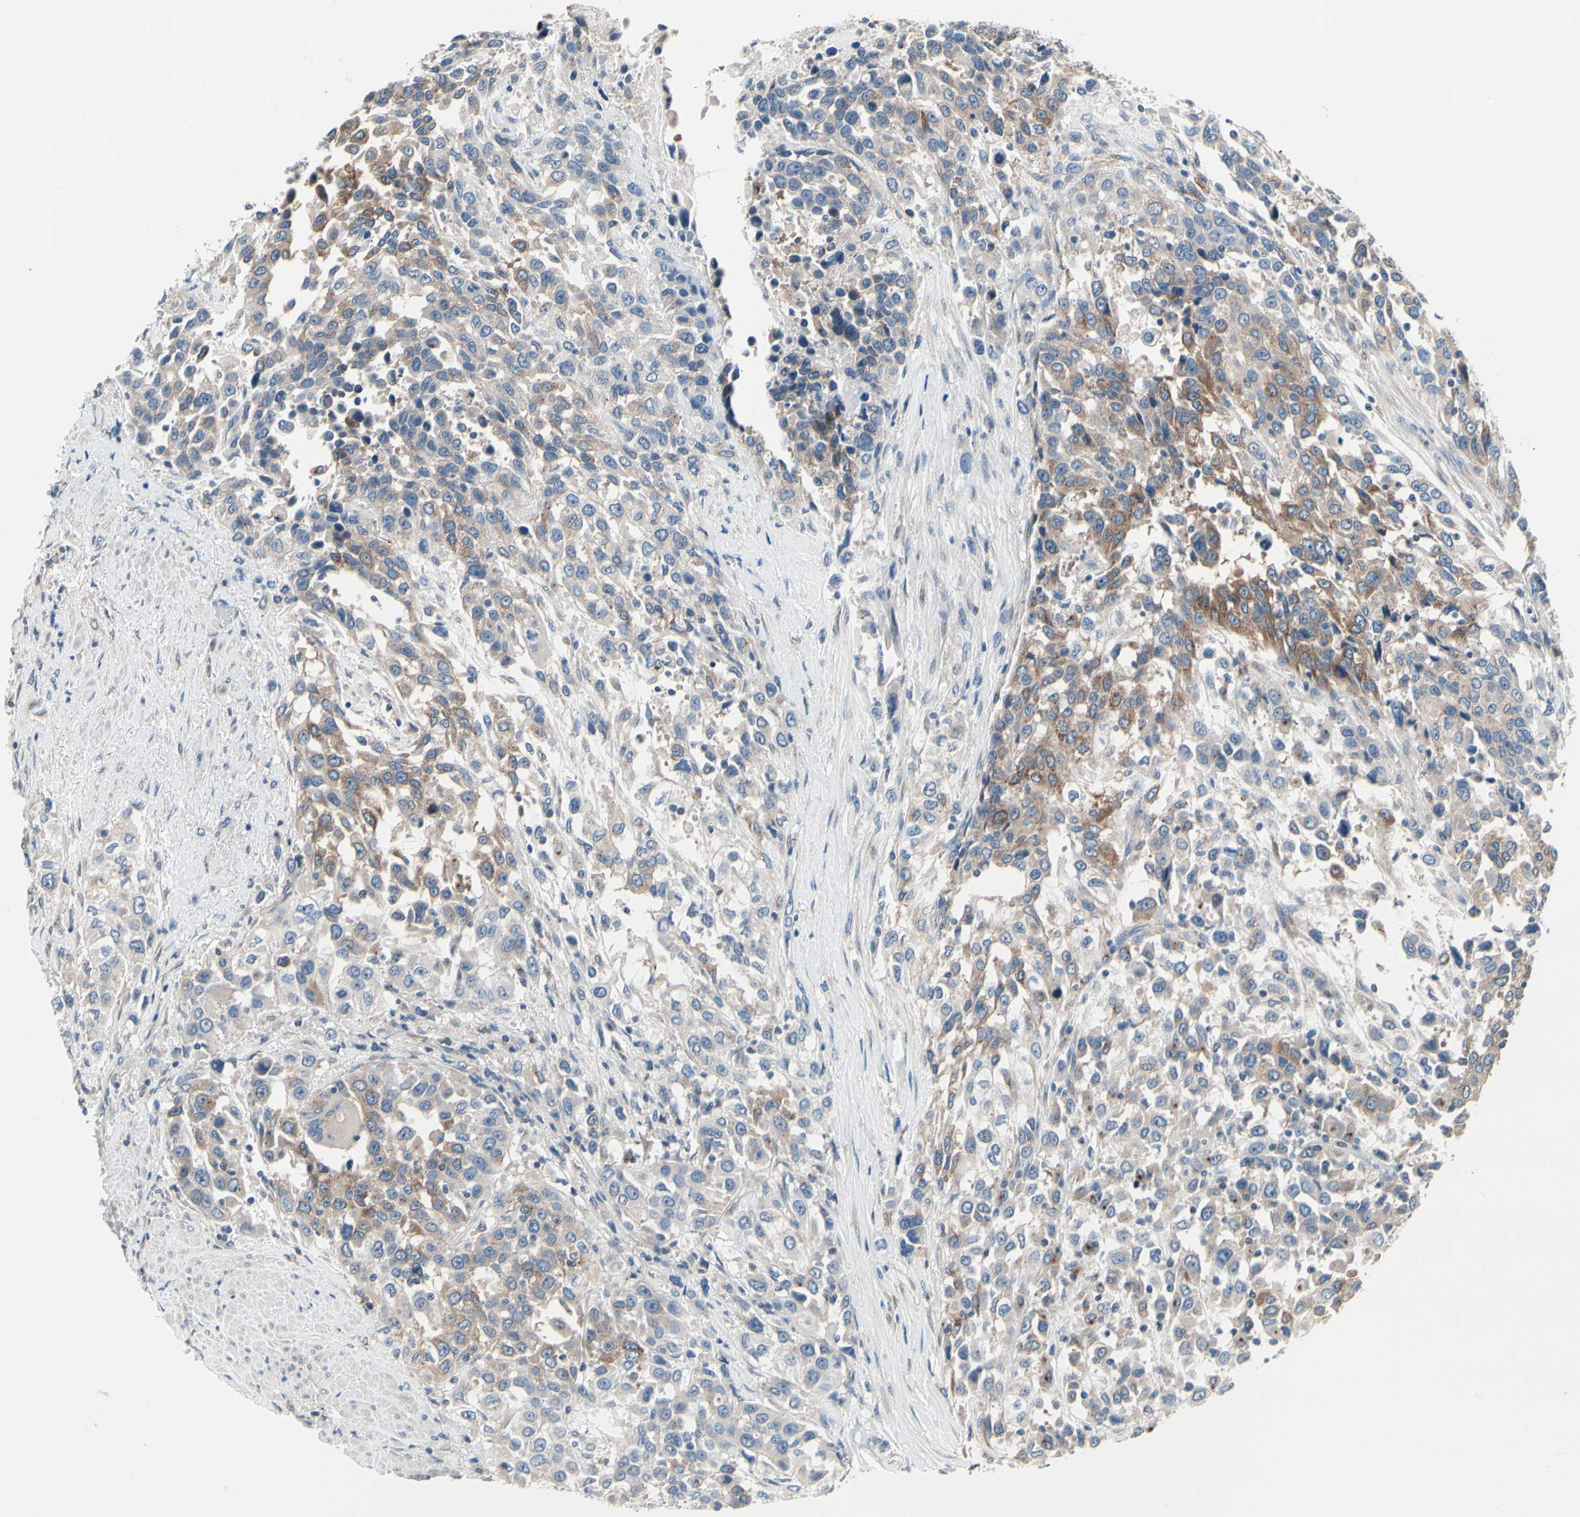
{"staining": {"intensity": "moderate", "quantity": "<25%", "location": "cytoplasmic/membranous"}, "tissue": "urothelial cancer", "cell_type": "Tumor cells", "image_type": "cancer", "snomed": [{"axis": "morphology", "description": "Urothelial carcinoma, High grade"}, {"axis": "topography", "description": "Urinary bladder"}], "caption": "There is low levels of moderate cytoplasmic/membranous positivity in tumor cells of urothelial cancer, as demonstrated by immunohistochemical staining (brown color).", "gene": "PRKAR2B", "patient": {"sex": "female", "age": 80}}